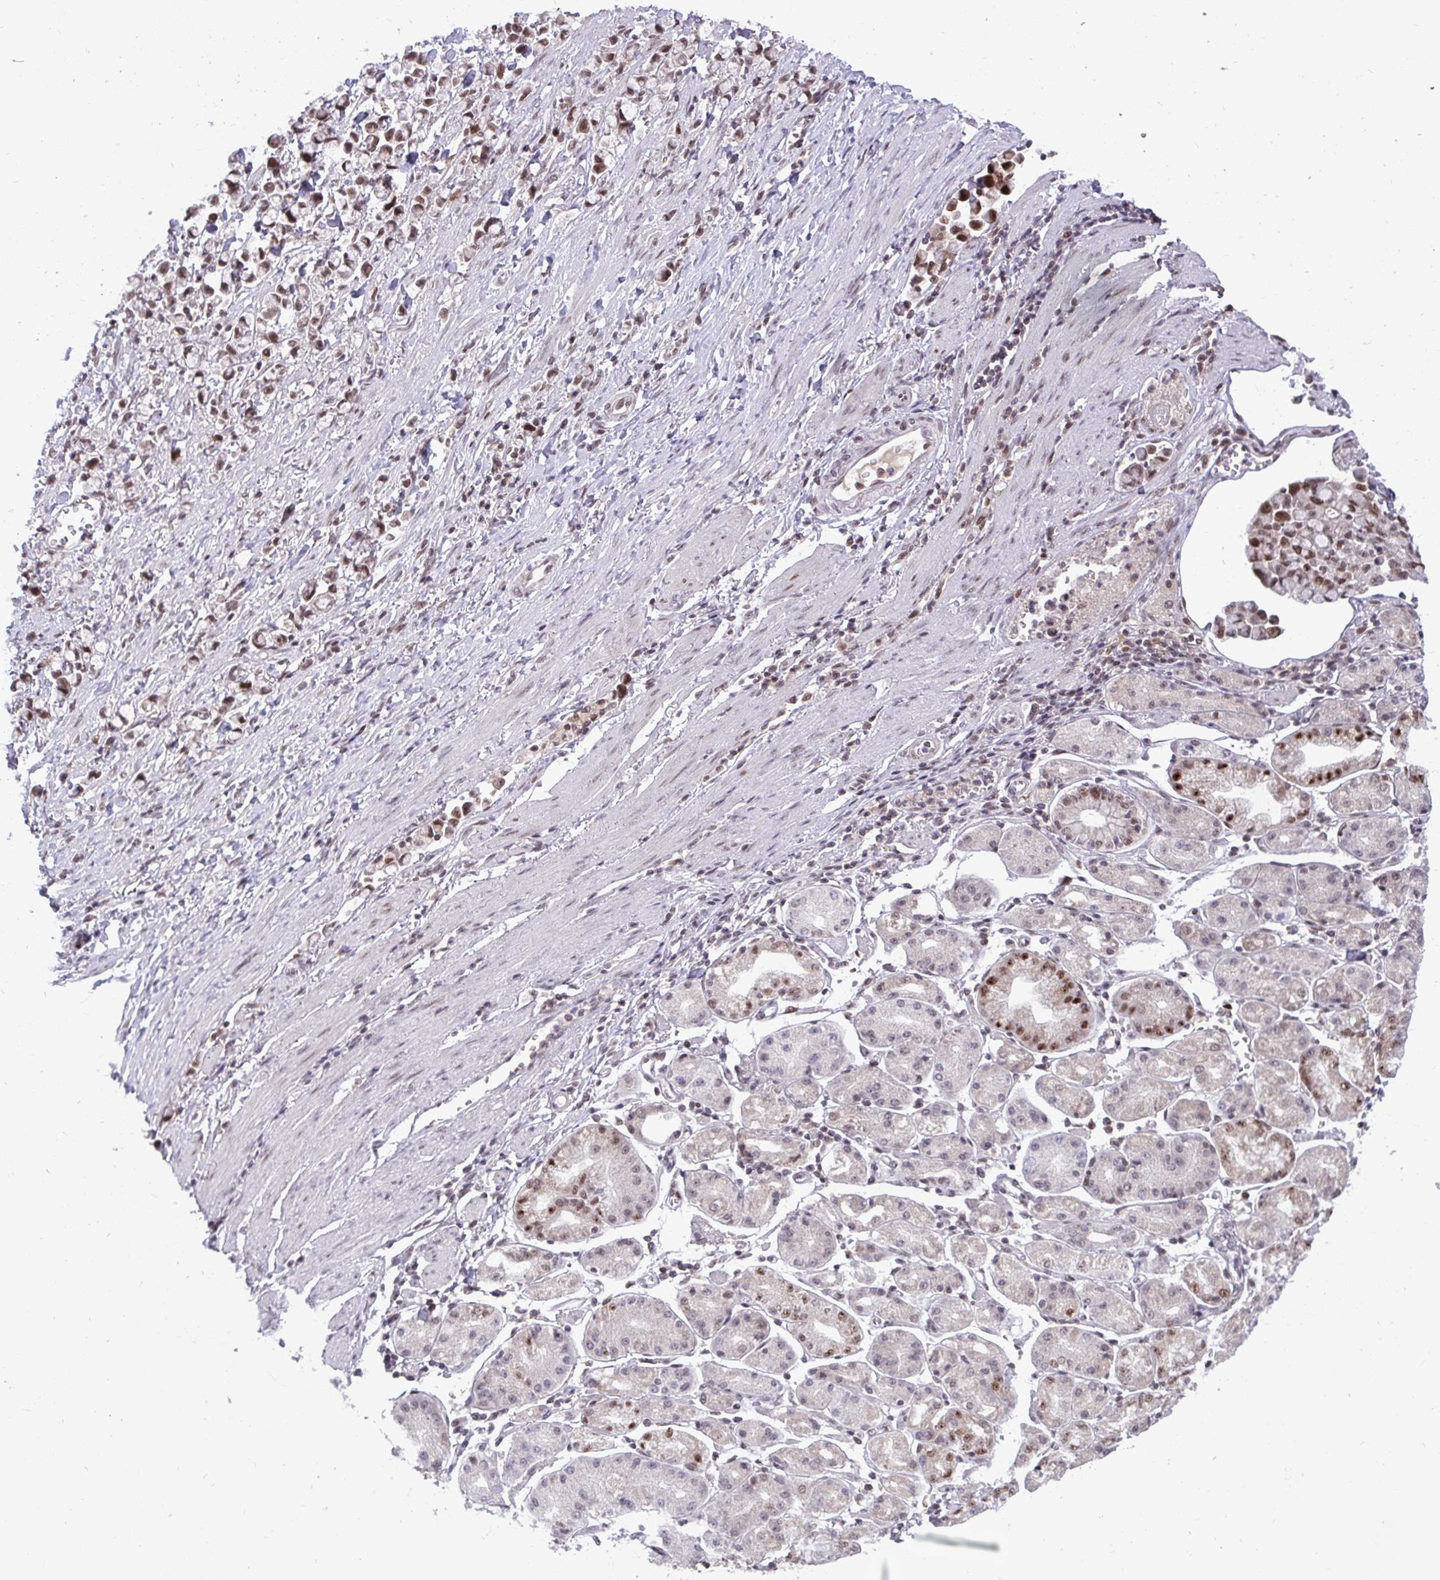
{"staining": {"intensity": "moderate", "quantity": ">75%", "location": "nuclear"}, "tissue": "stomach cancer", "cell_type": "Tumor cells", "image_type": "cancer", "snomed": [{"axis": "morphology", "description": "Adenocarcinoma, NOS"}, {"axis": "topography", "description": "Stomach"}], "caption": "Stomach adenocarcinoma was stained to show a protein in brown. There is medium levels of moderate nuclear staining in approximately >75% of tumor cells.", "gene": "JPT1", "patient": {"sex": "female", "age": 81}}